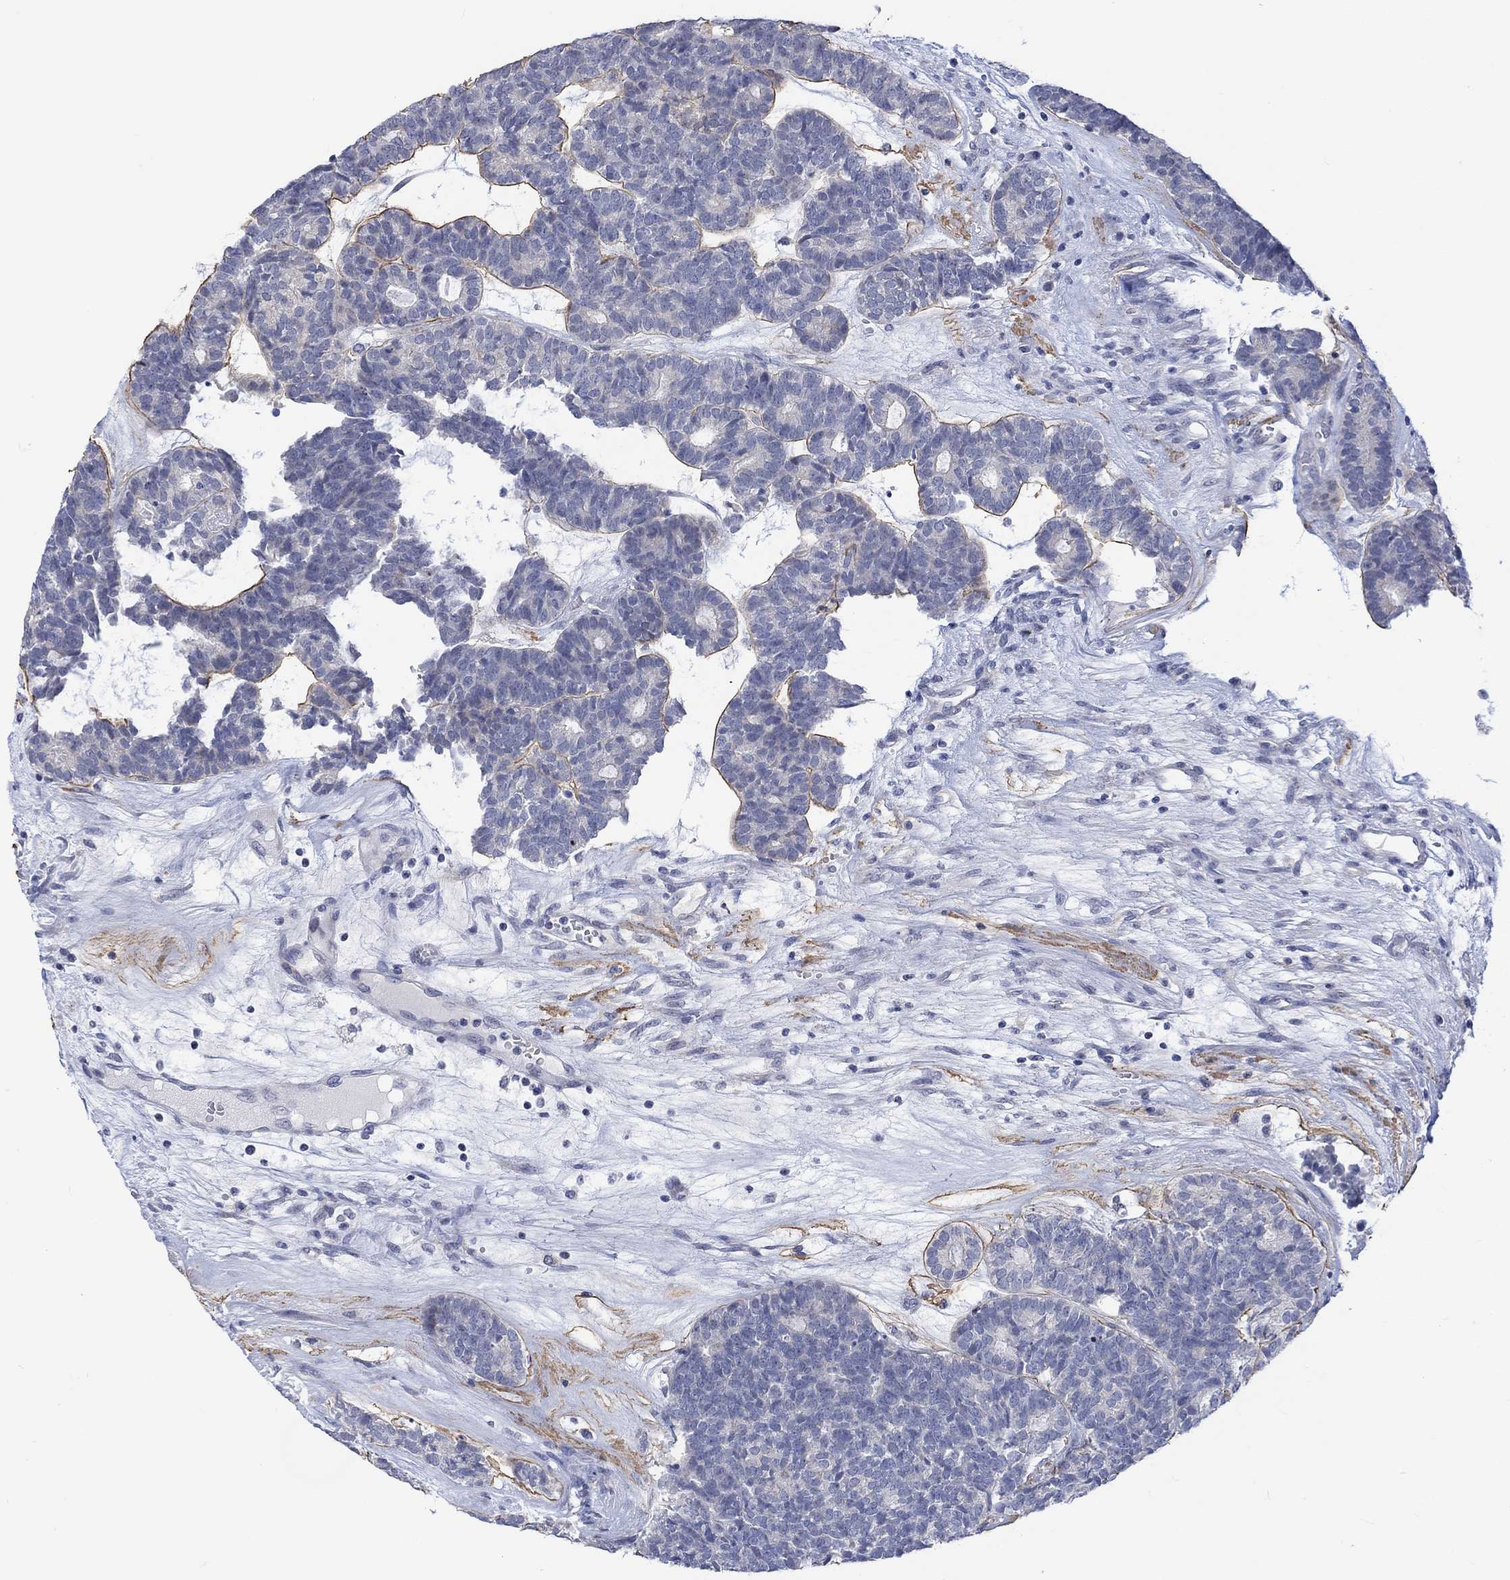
{"staining": {"intensity": "moderate", "quantity": "<25%", "location": "cytoplasmic/membranous"}, "tissue": "head and neck cancer", "cell_type": "Tumor cells", "image_type": "cancer", "snomed": [{"axis": "morphology", "description": "Adenocarcinoma, NOS"}, {"axis": "topography", "description": "Head-Neck"}], "caption": "A micrograph showing moderate cytoplasmic/membranous expression in approximately <25% of tumor cells in head and neck cancer (adenocarcinoma), as visualized by brown immunohistochemical staining.", "gene": "DCX", "patient": {"sex": "female", "age": 81}}